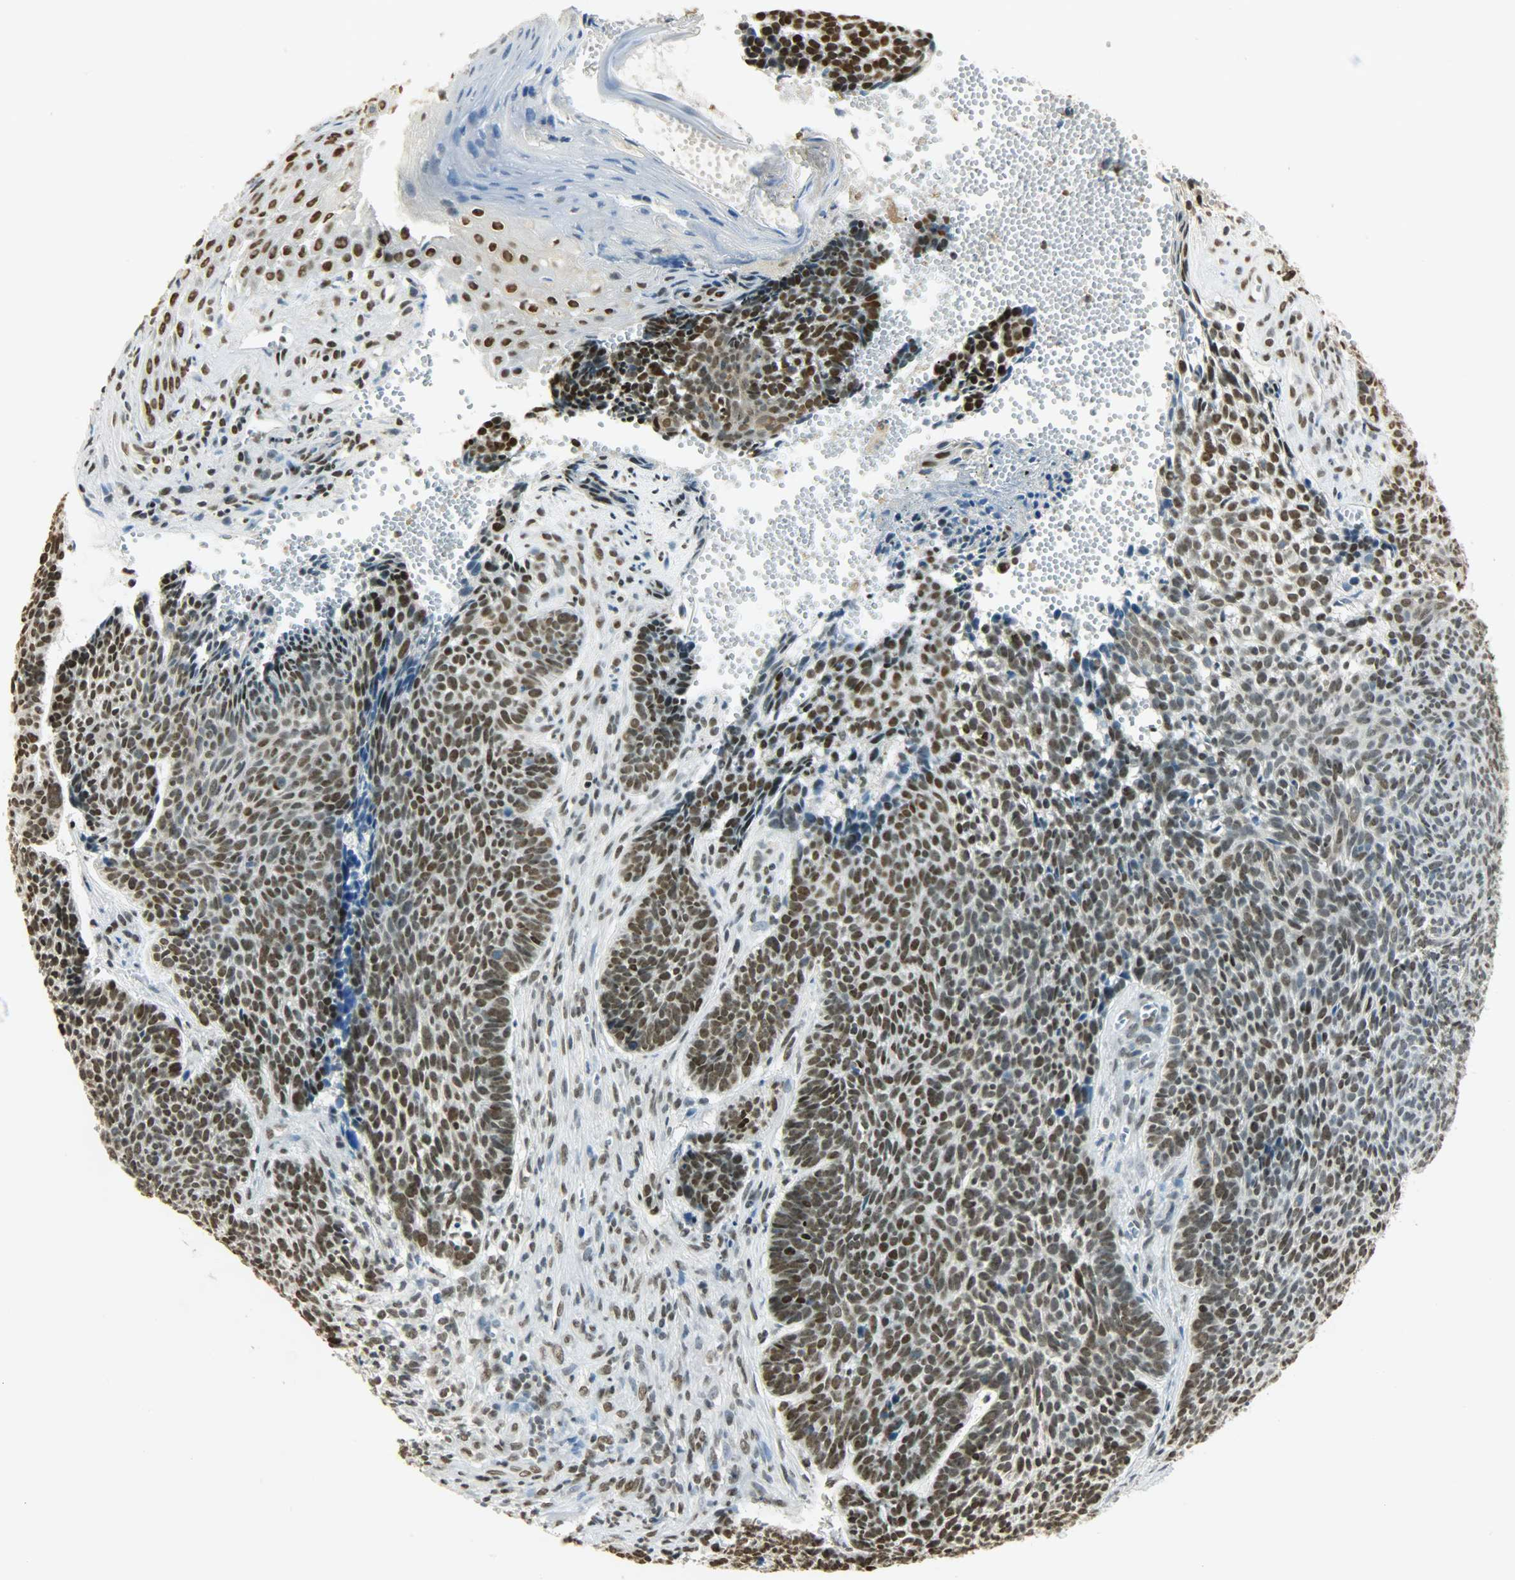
{"staining": {"intensity": "strong", "quantity": ">75%", "location": "nuclear"}, "tissue": "skin cancer", "cell_type": "Tumor cells", "image_type": "cancer", "snomed": [{"axis": "morphology", "description": "Basal cell carcinoma"}, {"axis": "topography", "description": "Skin"}], "caption": "This histopathology image demonstrates immunohistochemistry (IHC) staining of skin cancer, with high strong nuclear expression in approximately >75% of tumor cells.", "gene": "MYEF2", "patient": {"sex": "male", "age": 84}}